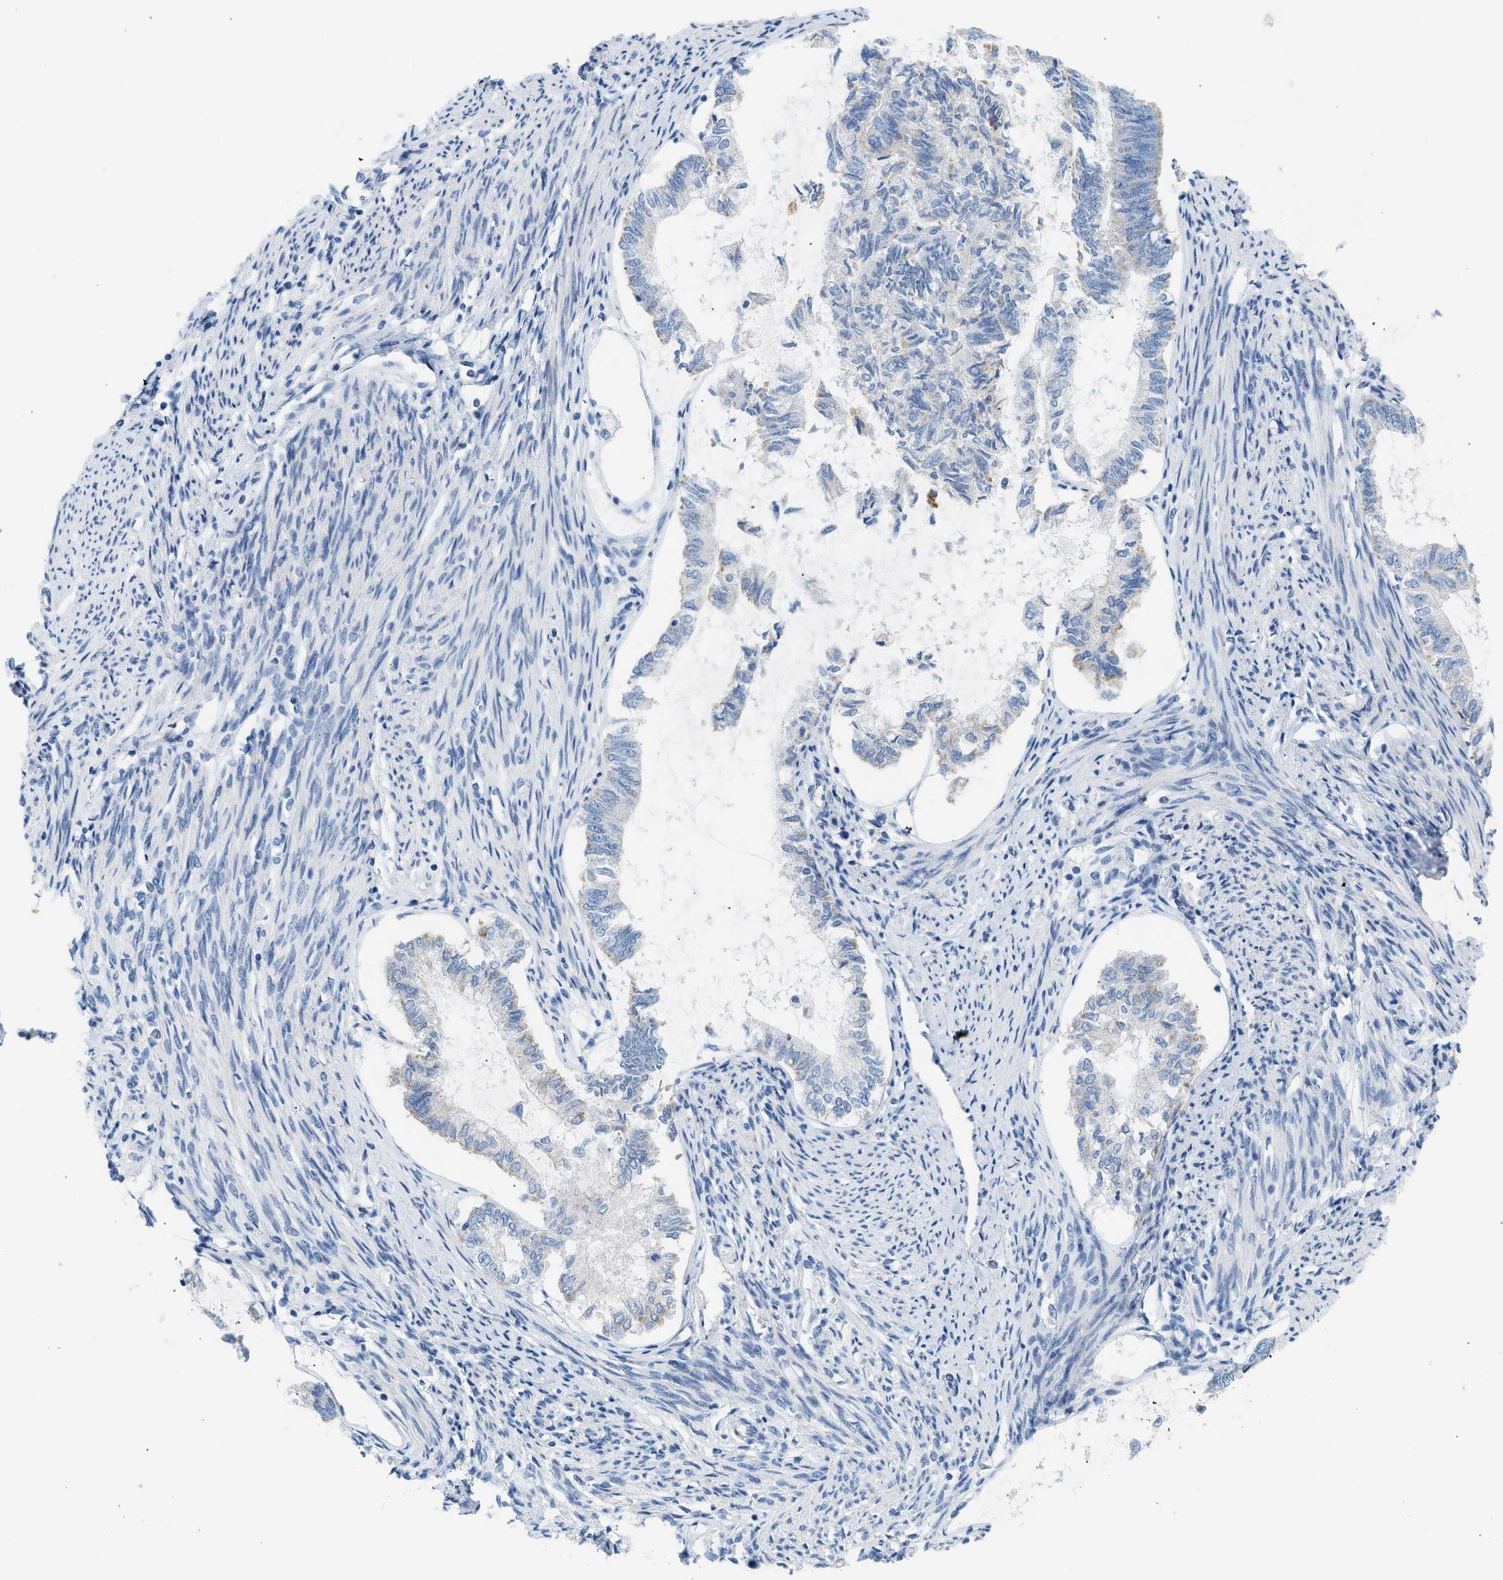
{"staining": {"intensity": "moderate", "quantity": "<25%", "location": "cytoplasmic/membranous"}, "tissue": "endometrial cancer", "cell_type": "Tumor cells", "image_type": "cancer", "snomed": [{"axis": "morphology", "description": "Adenocarcinoma, NOS"}, {"axis": "topography", "description": "Endometrium"}], "caption": "Protein expression by immunohistochemistry (IHC) demonstrates moderate cytoplasmic/membranous positivity in approximately <25% of tumor cells in adenocarcinoma (endometrial). (Brightfield microscopy of DAB IHC at high magnification).", "gene": "NDUFS8", "patient": {"sex": "female", "age": 86}}